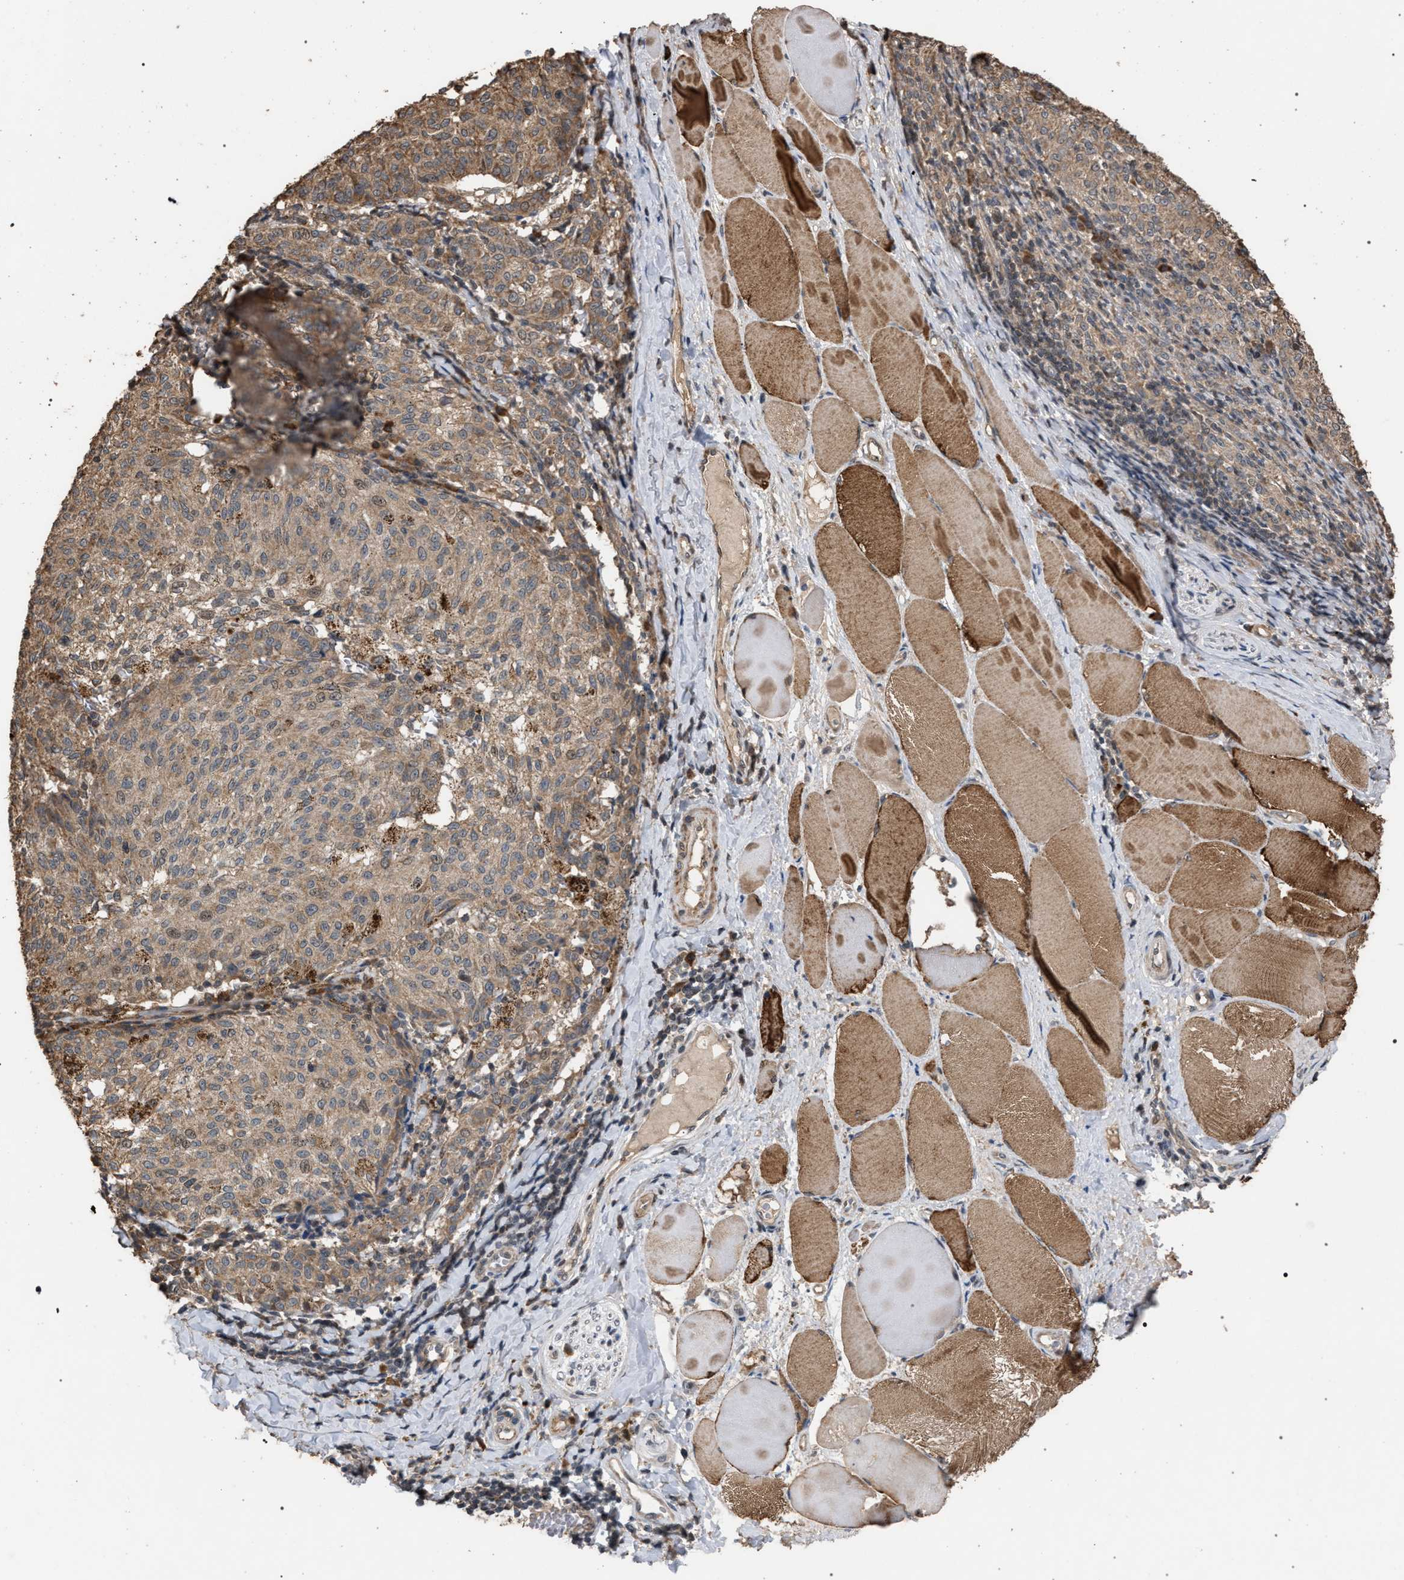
{"staining": {"intensity": "weak", "quantity": ">75%", "location": "cytoplasmic/membranous"}, "tissue": "melanoma", "cell_type": "Tumor cells", "image_type": "cancer", "snomed": [{"axis": "morphology", "description": "Malignant melanoma, NOS"}, {"axis": "topography", "description": "Skin"}], "caption": "Immunohistochemical staining of human malignant melanoma shows low levels of weak cytoplasmic/membranous expression in about >75% of tumor cells.", "gene": "NAA35", "patient": {"sex": "female", "age": 72}}